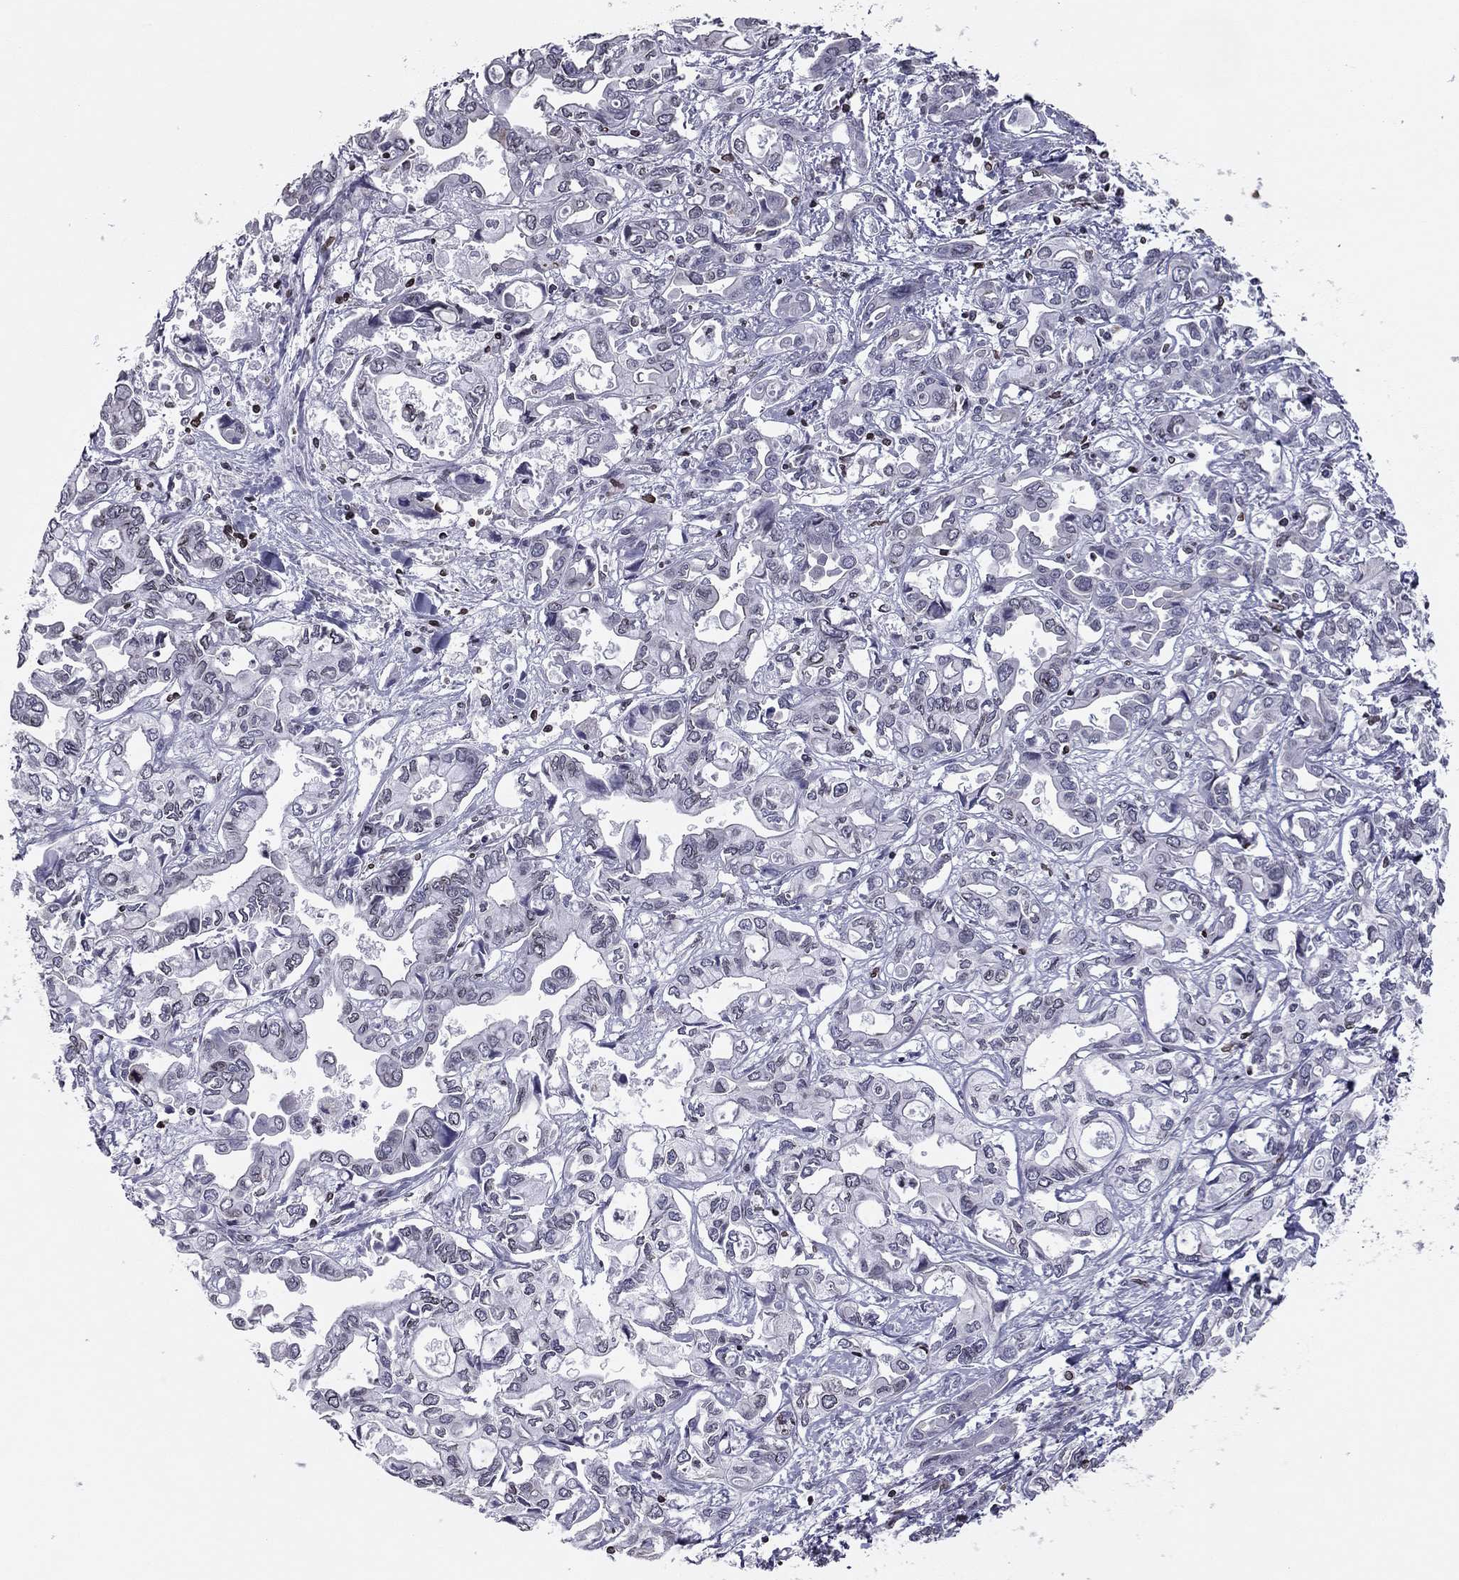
{"staining": {"intensity": "negative", "quantity": "none", "location": "none"}, "tissue": "liver cancer", "cell_type": "Tumor cells", "image_type": "cancer", "snomed": [{"axis": "morphology", "description": "Cholangiocarcinoma"}, {"axis": "topography", "description": "Liver"}], "caption": "IHC of liver cholangiocarcinoma shows no staining in tumor cells.", "gene": "ESPL1", "patient": {"sex": "female", "age": 64}}